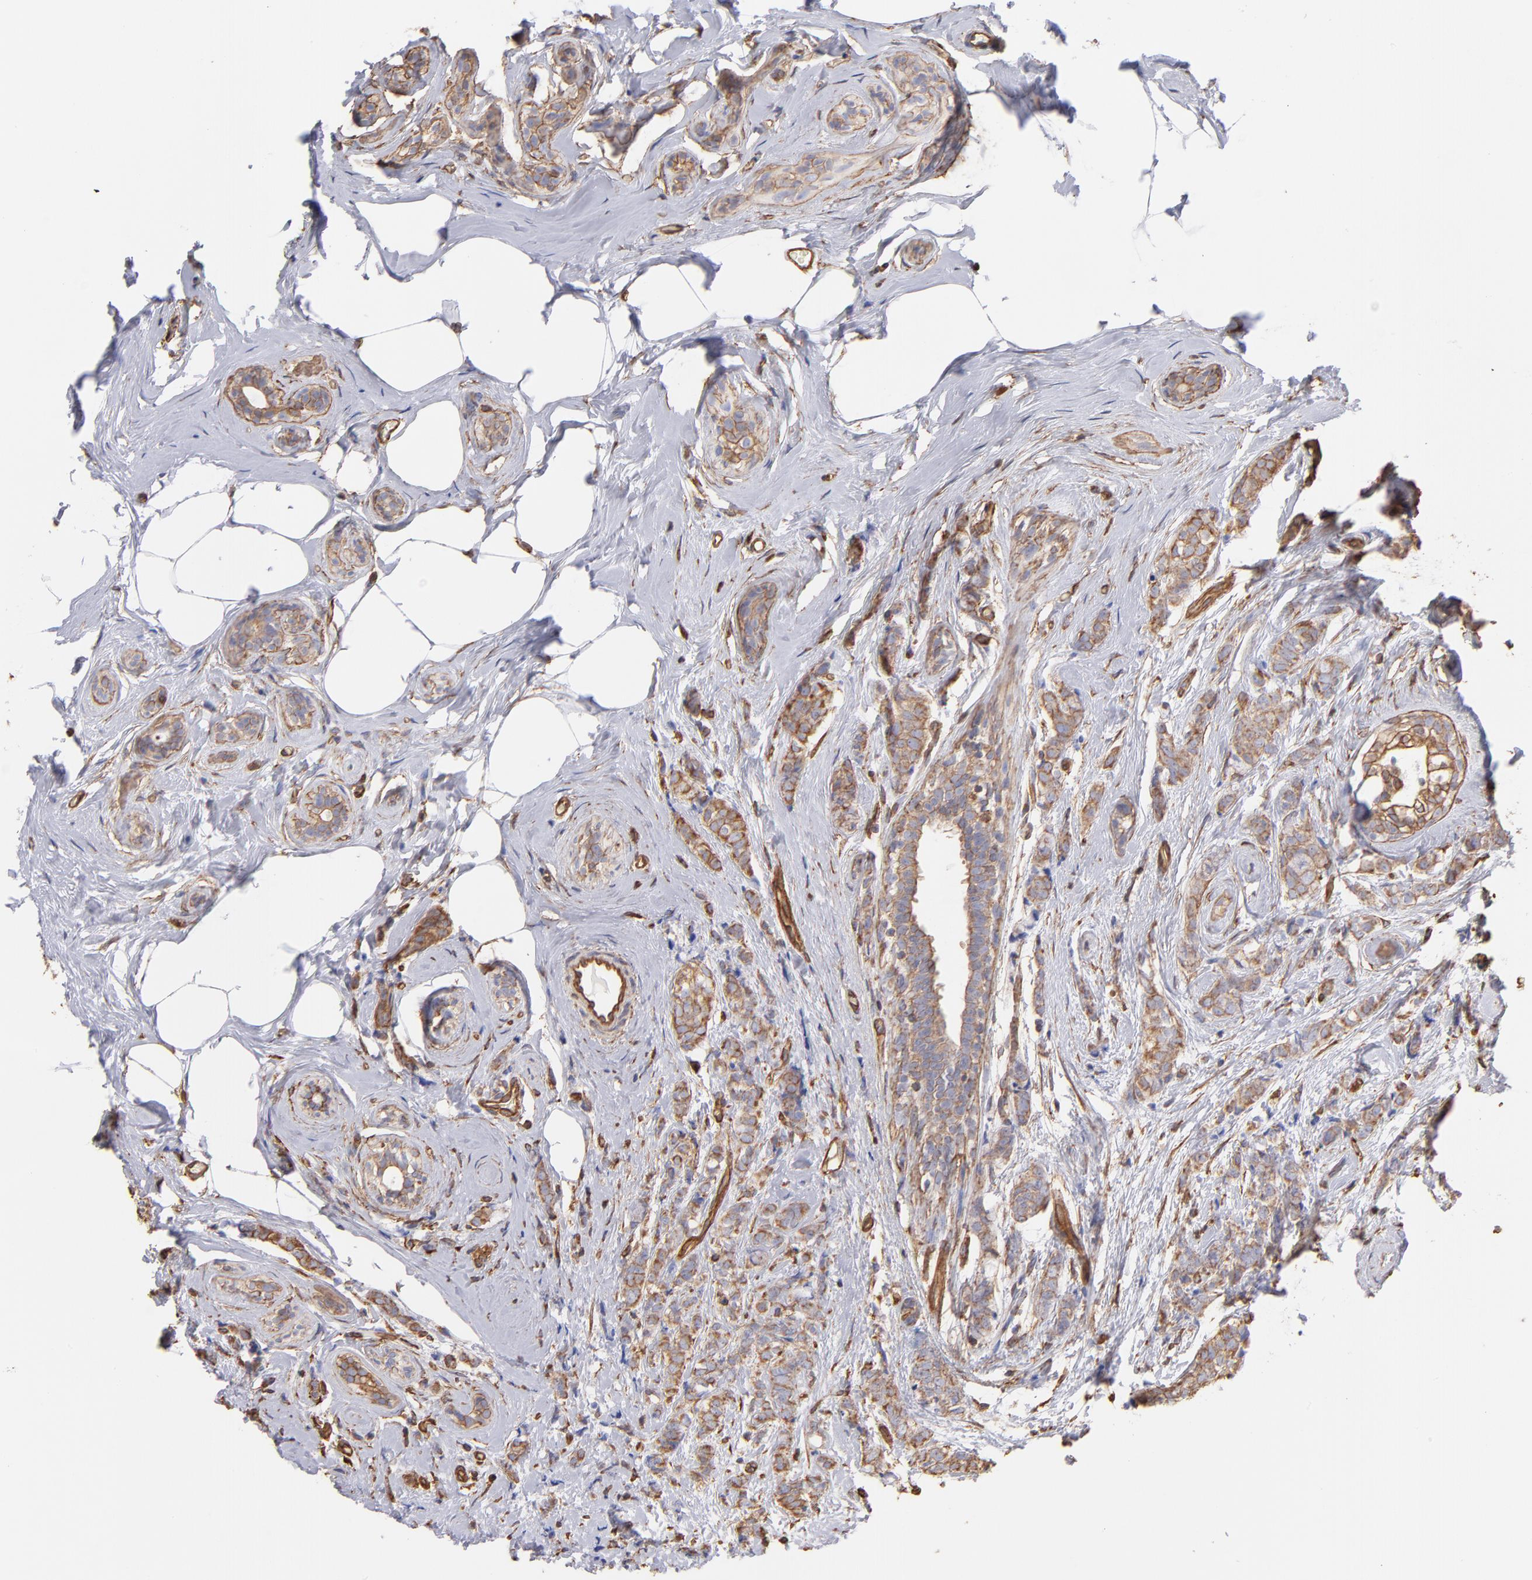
{"staining": {"intensity": "moderate", "quantity": ">75%", "location": "cytoplasmic/membranous"}, "tissue": "breast cancer", "cell_type": "Tumor cells", "image_type": "cancer", "snomed": [{"axis": "morphology", "description": "Lobular carcinoma"}, {"axis": "topography", "description": "Breast"}], "caption": "Lobular carcinoma (breast) tissue shows moderate cytoplasmic/membranous positivity in approximately >75% of tumor cells", "gene": "PLEC", "patient": {"sex": "female", "age": 60}}